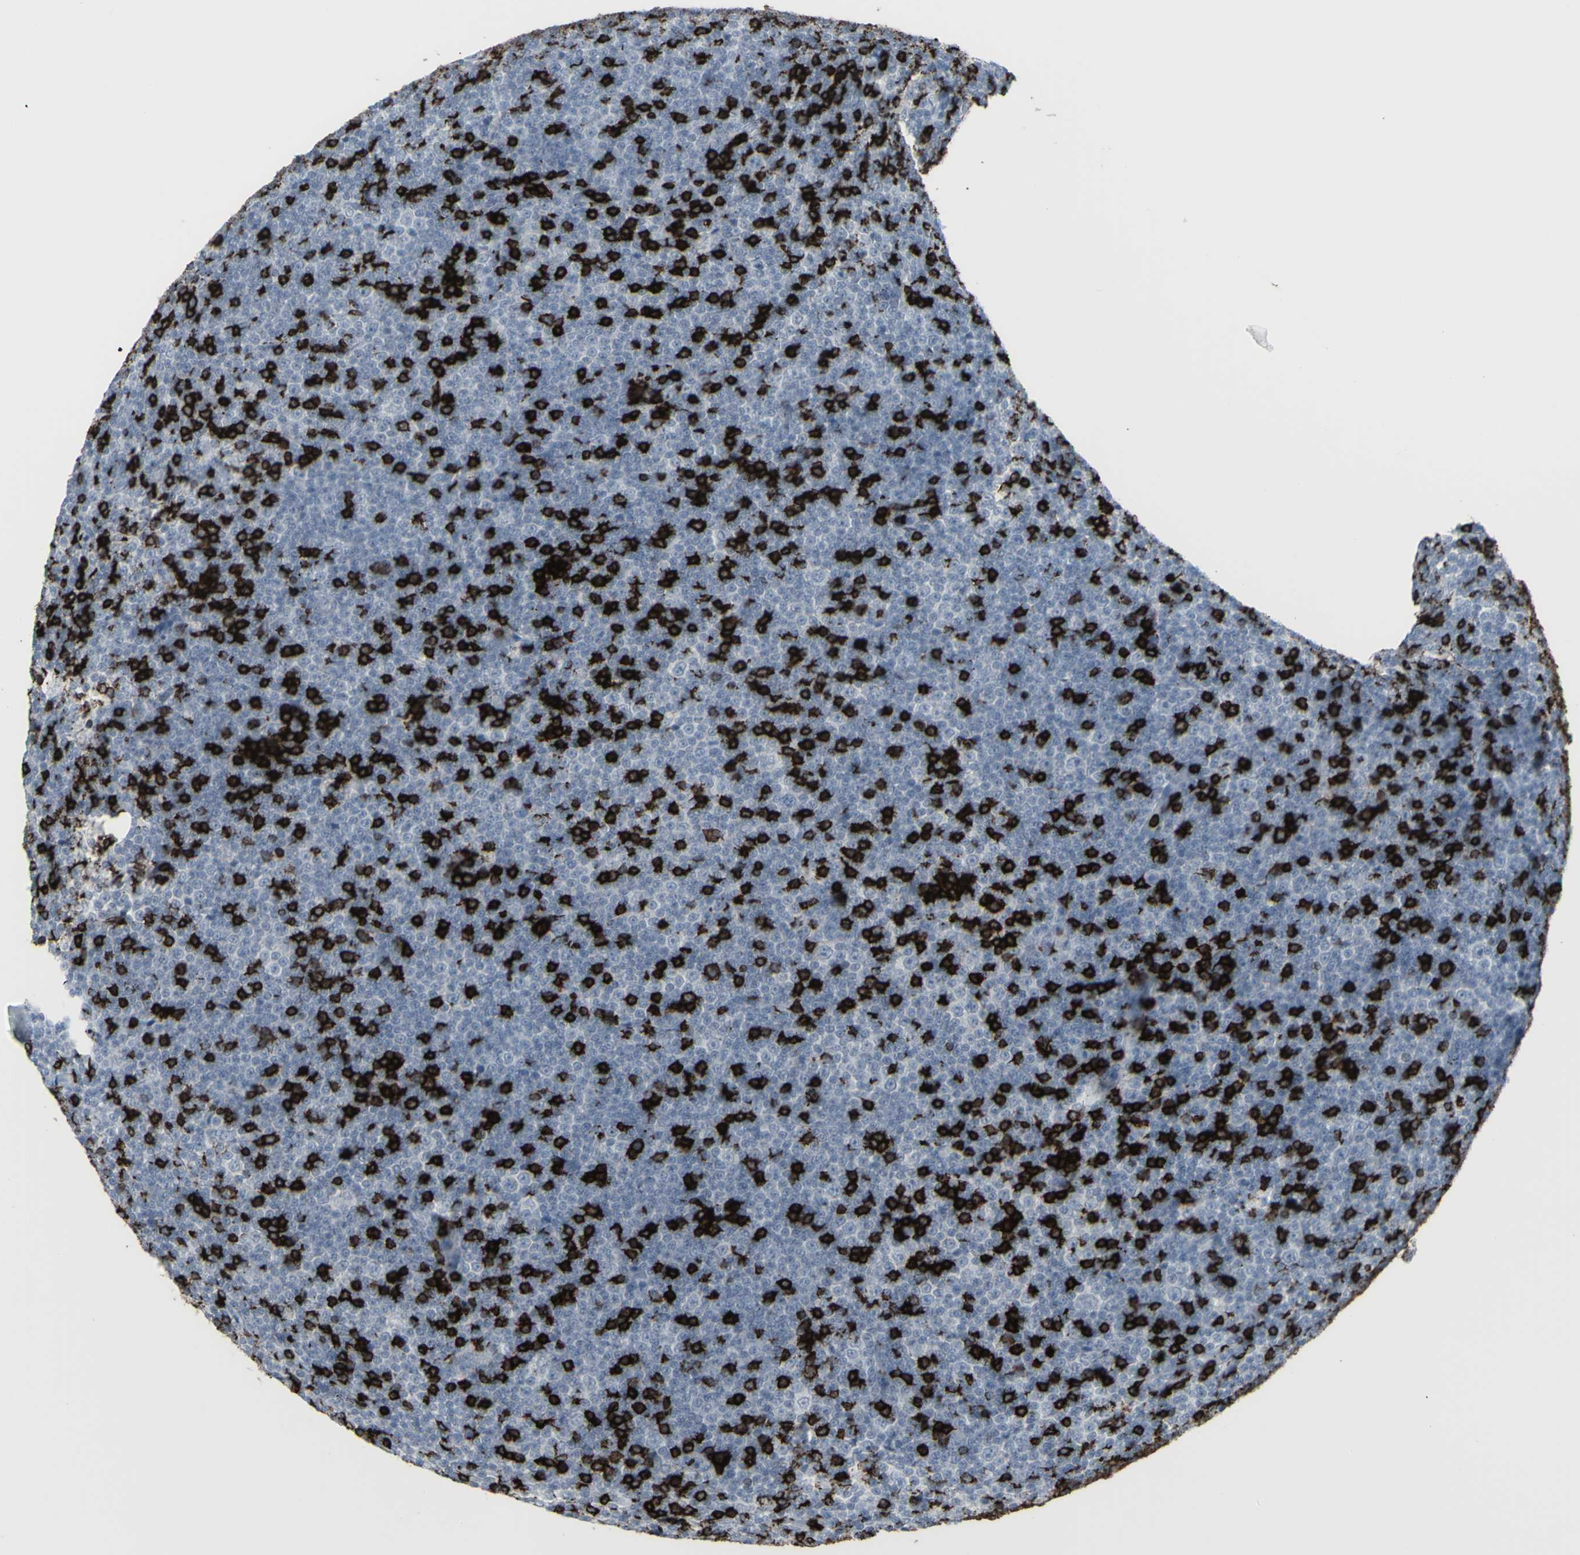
{"staining": {"intensity": "strong", "quantity": "25%-75%", "location": "cytoplasmic/membranous"}, "tissue": "lymphoma", "cell_type": "Tumor cells", "image_type": "cancer", "snomed": [{"axis": "morphology", "description": "Malignant lymphoma, non-Hodgkin's type, Low grade"}, {"axis": "topography", "description": "Lymph node"}], "caption": "An image of human malignant lymphoma, non-Hodgkin's type (low-grade) stained for a protein exhibits strong cytoplasmic/membranous brown staining in tumor cells. The staining was performed using DAB (3,3'-diaminobenzidine) to visualize the protein expression in brown, while the nuclei were stained in blue with hematoxylin (Magnification: 20x).", "gene": "CD247", "patient": {"sex": "female", "age": 67}}